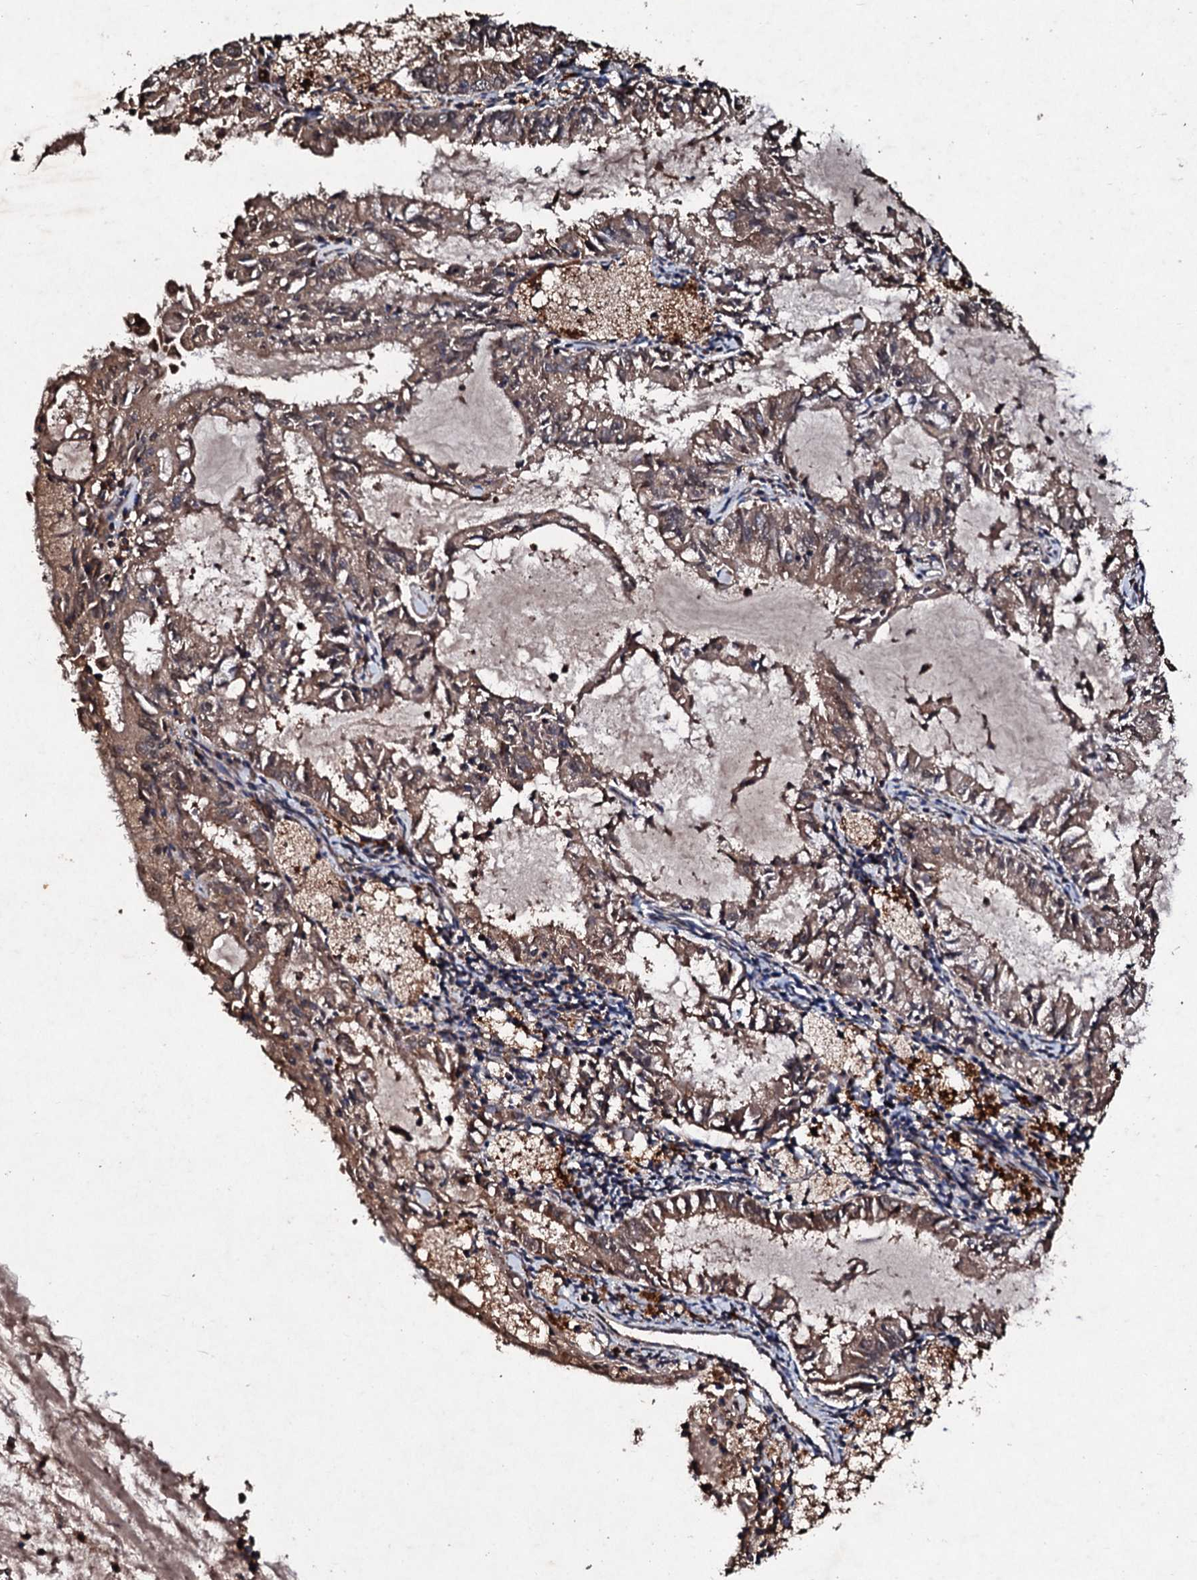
{"staining": {"intensity": "moderate", "quantity": ">75%", "location": "cytoplasmic/membranous"}, "tissue": "endometrial cancer", "cell_type": "Tumor cells", "image_type": "cancer", "snomed": [{"axis": "morphology", "description": "Adenocarcinoma, NOS"}, {"axis": "topography", "description": "Endometrium"}], "caption": "Brown immunohistochemical staining in endometrial cancer demonstrates moderate cytoplasmic/membranous positivity in about >75% of tumor cells. The protein of interest is stained brown, and the nuclei are stained in blue (DAB (3,3'-diaminobenzidine) IHC with brightfield microscopy, high magnification).", "gene": "KERA", "patient": {"sex": "female", "age": 57}}